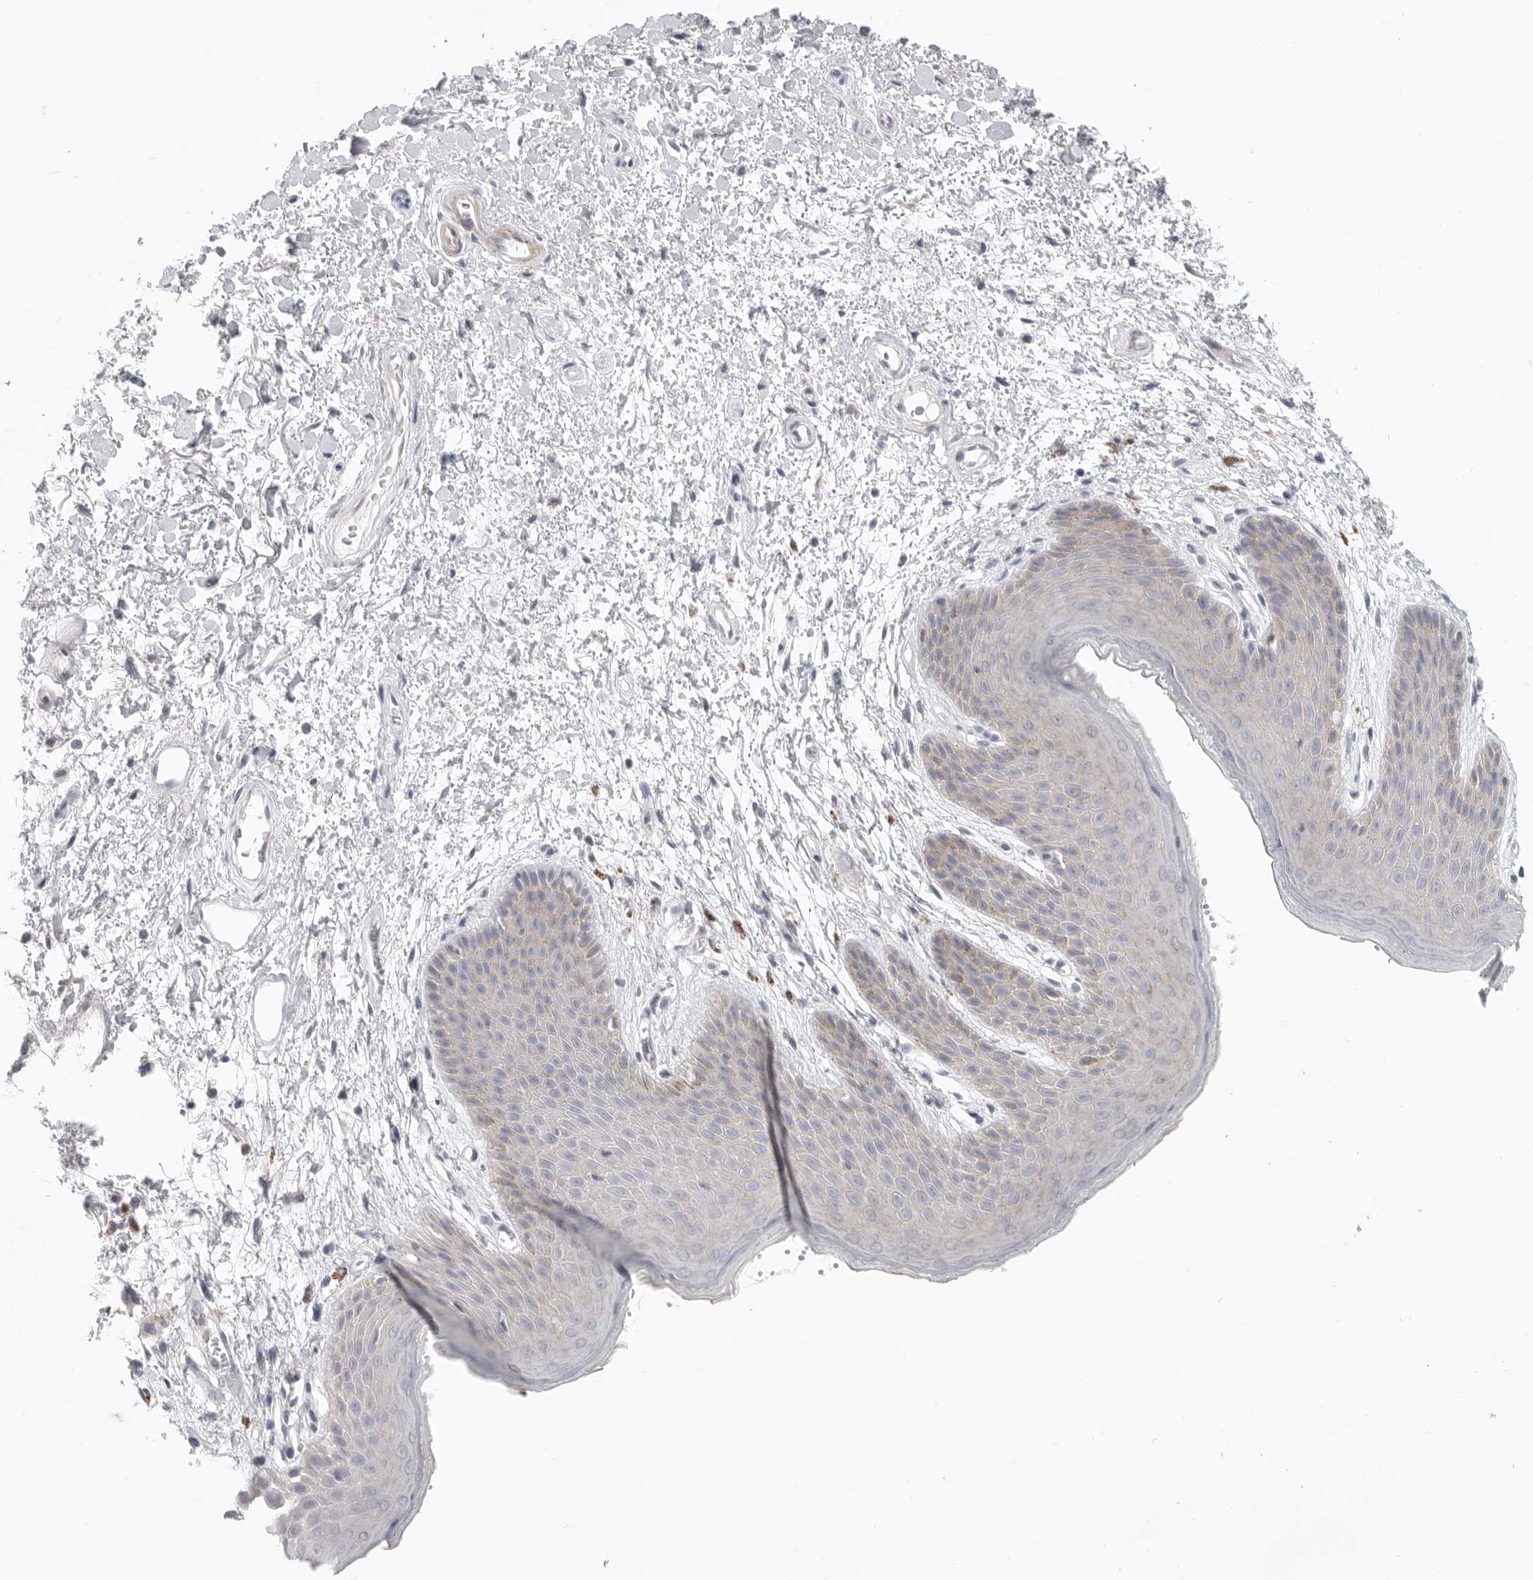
{"staining": {"intensity": "weak", "quantity": "<25%", "location": "cytoplasmic/membranous"}, "tissue": "skin", "cell_type": "Epidermal cells", "image_type": "normal", "snomed": [{"axis": "morphology", "description": "Normal tissue, NOS"}, {"axis": "topography", "description": "Anal"}], "caption": "Immunohistochemistry photomicrograph of normal human skin stained for a protein (brown), which shows no expression in epidermal cells.", "gene": "STAB2", "patient": {"sex": "male", "age": 74}}